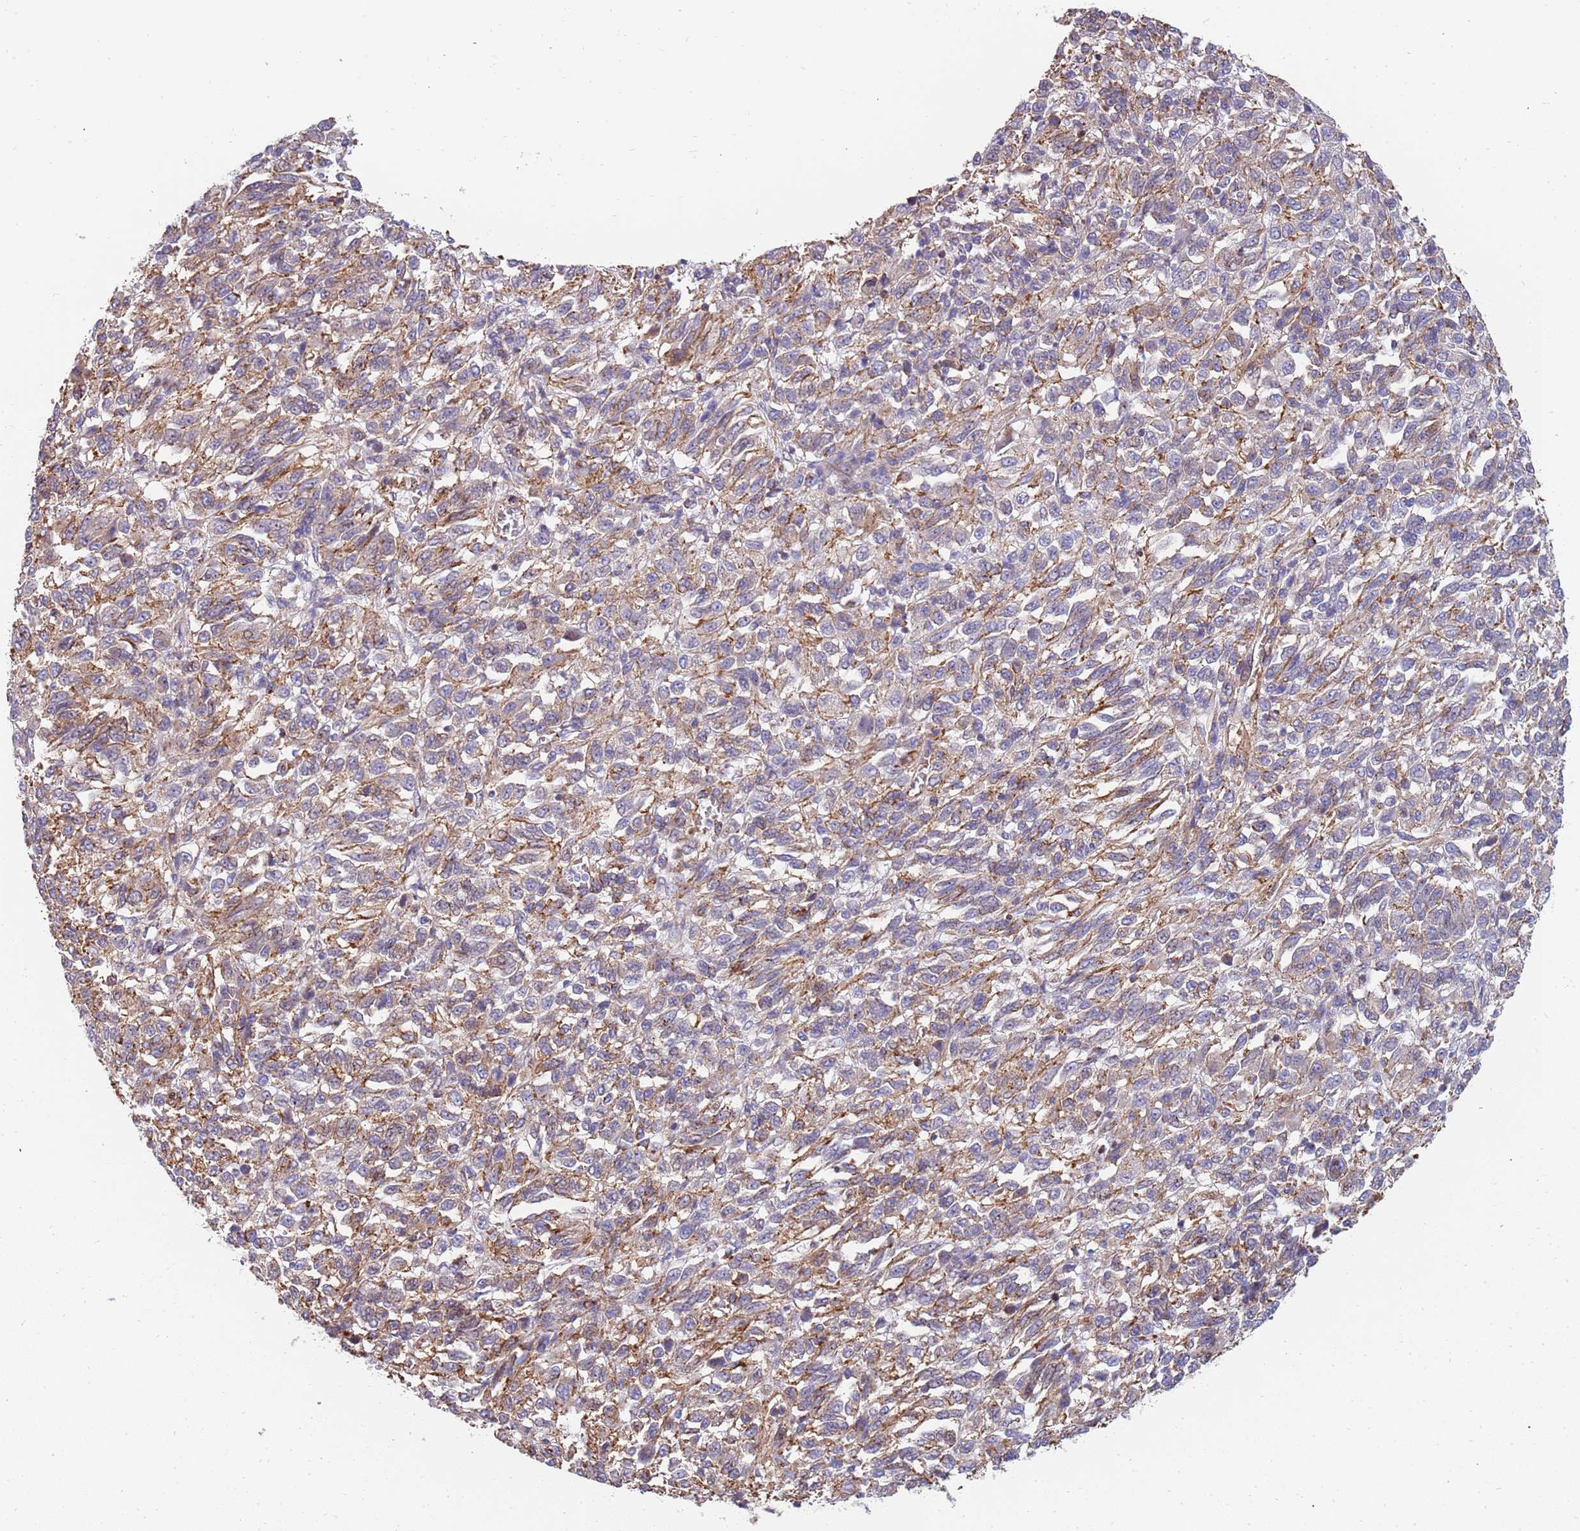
{"staining": {"intensity": "weak", "quantity": "25%-75%", "location": "cytoplasmic/membranous"}, "tissue": "melanoma", "cell_type": "Tumor cells", "image_type": "cancer", "snomed": [{"axis": "morphology", "description": "Malignant melanoma, Metastatic site"}, {"axis": "topography", "description": "Lung"}], "caption": "A micrograph of human malignant melanoma (metastatic site) stained for a protein exhibits weak cytoplasmic/membranous brown staining in tumor cells.", "gene": "GFRAL", "patient": {"sex": "male", "age": 64}}